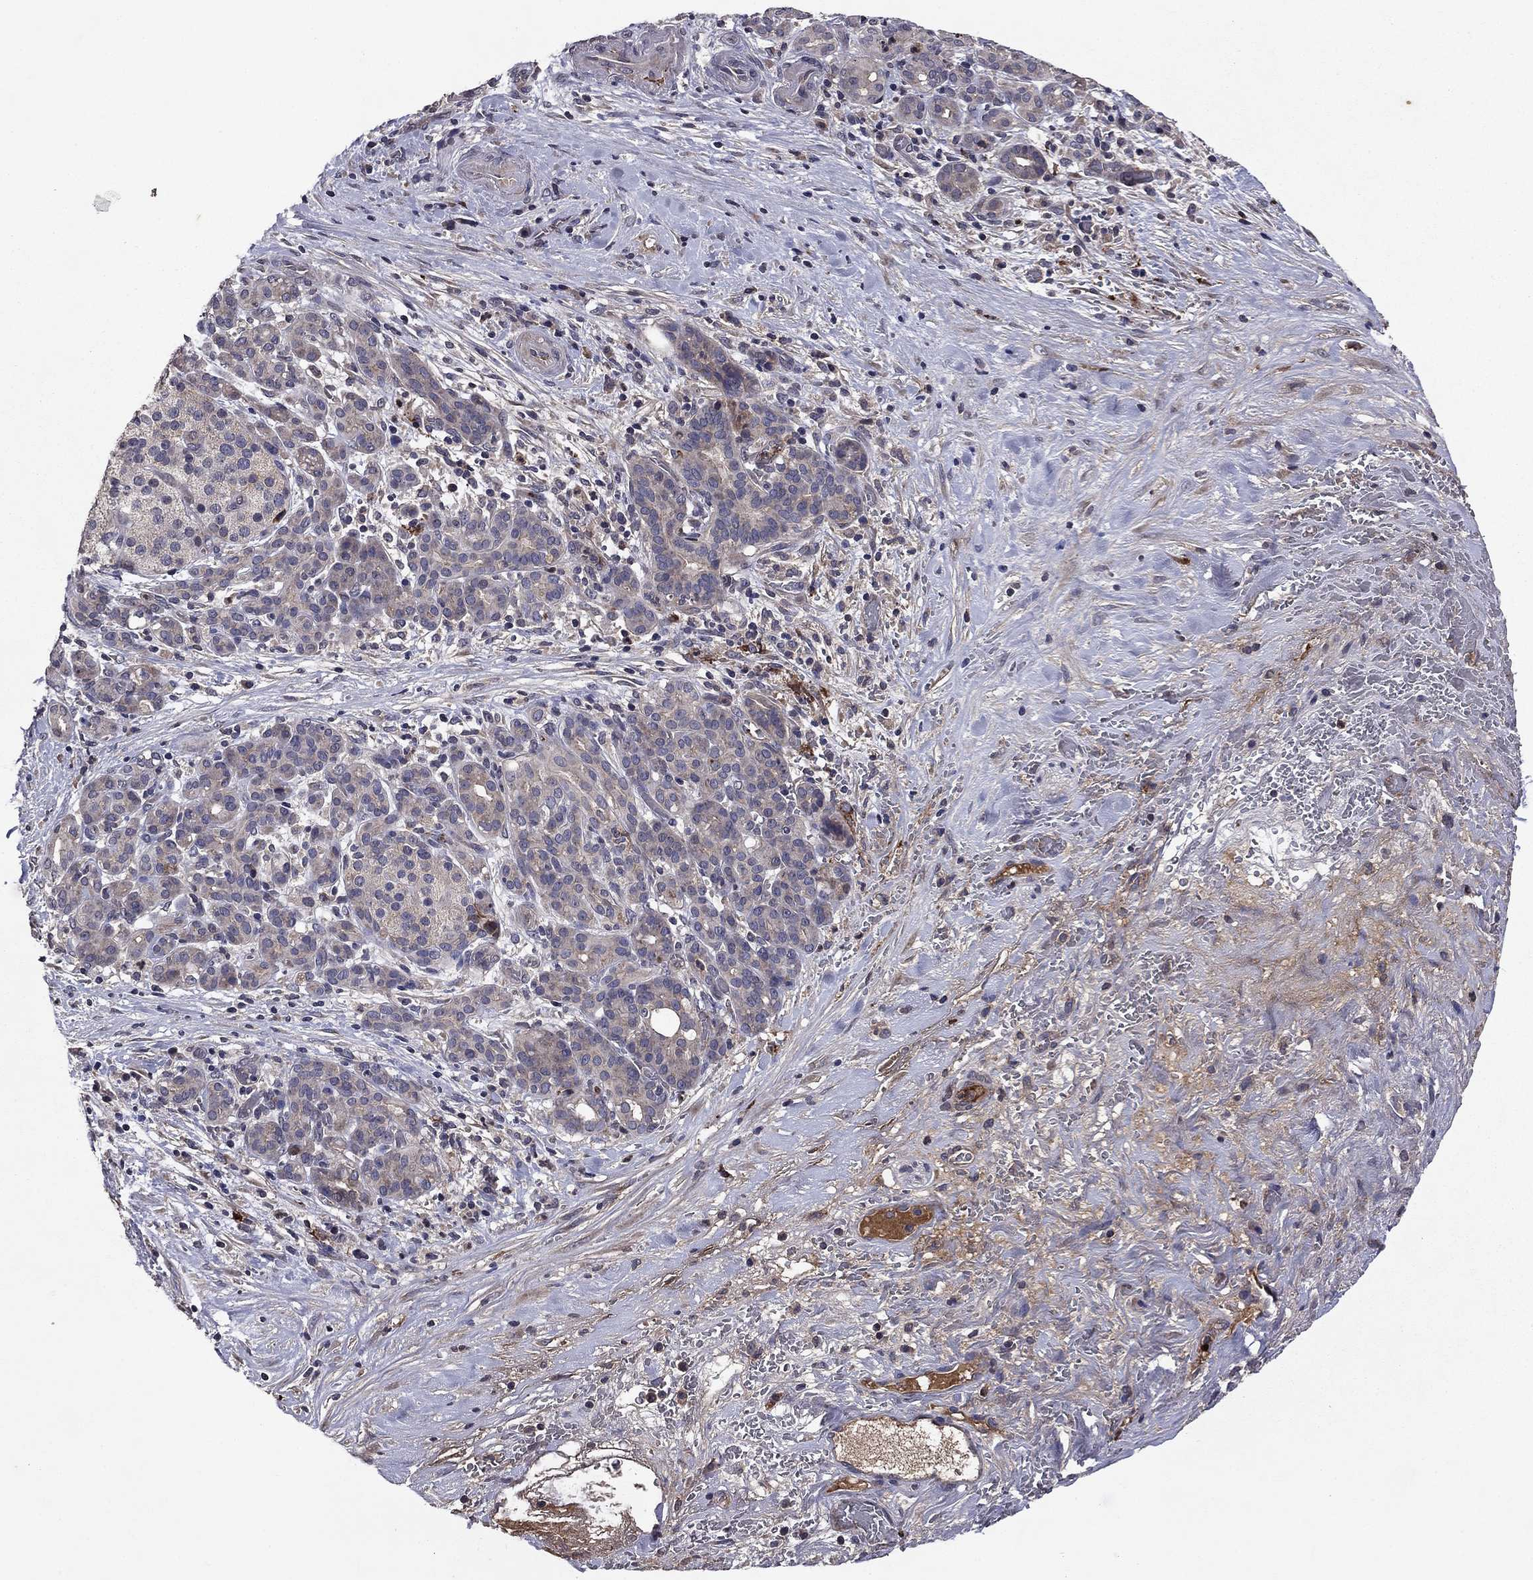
{"staining": {"intensity": "negative", "quantity": "none", "location": "none"}, "tissue": "pancreatic cancer", "cell_type": "Tumor cells", "image_type": "cancer", "snomed": [{"axis": "morphology", "description": "Adenocarcinoma, NOS"}, {"axis": "topography", "description": "Pancreas"}], "caption": "DAB immunohistochemical staining of human pancreatic adenocarcinoma displays no significant staining in tumor cells.", "gene": "PROS1", "patient": {"sex": "male", "age": 44}}